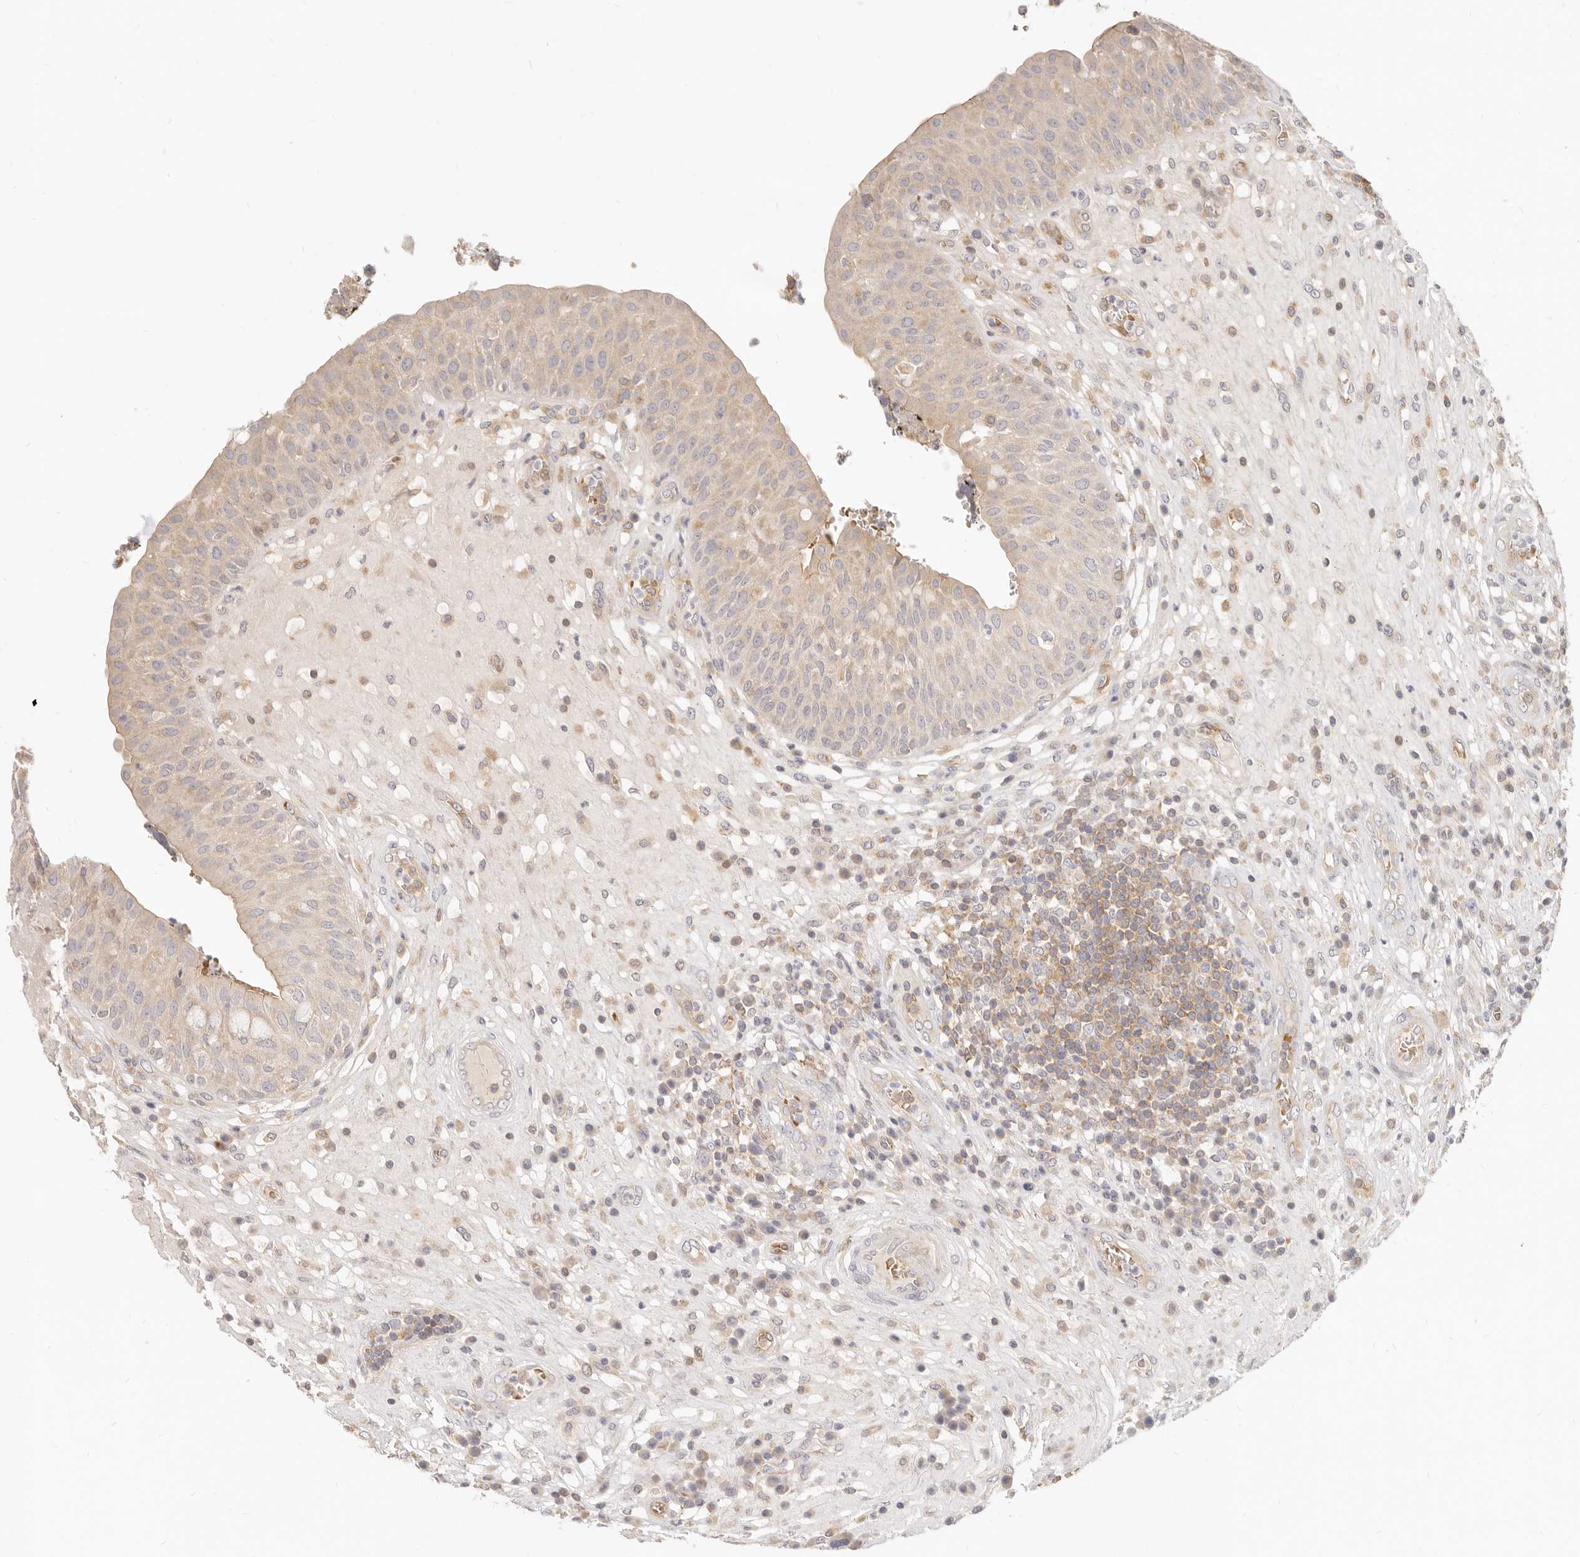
{"staining": {"intensity": "weak", "quantity": "<25%", "location": "cytoplasmic/membranous"}, "tissue": "urinary bladder", "cell_type": "Urothelial cells", "image_type": "normal", "snomed": [{"axis": "morphology", "description": "Normal tissue, NOS"}, {"axis": "topography", "description": "Urinary bladder"}], "caption": "High magnification brightfield microscopy of unremarkable urinary bladder stained with DAB (3,3'-diaminobenzidine) (brown) and counterstained with hematoxylin (blue): urothelial cells show no significant staining.", "gene": "LTB4R2", "patient": {"sex": "female", "age": 62}}